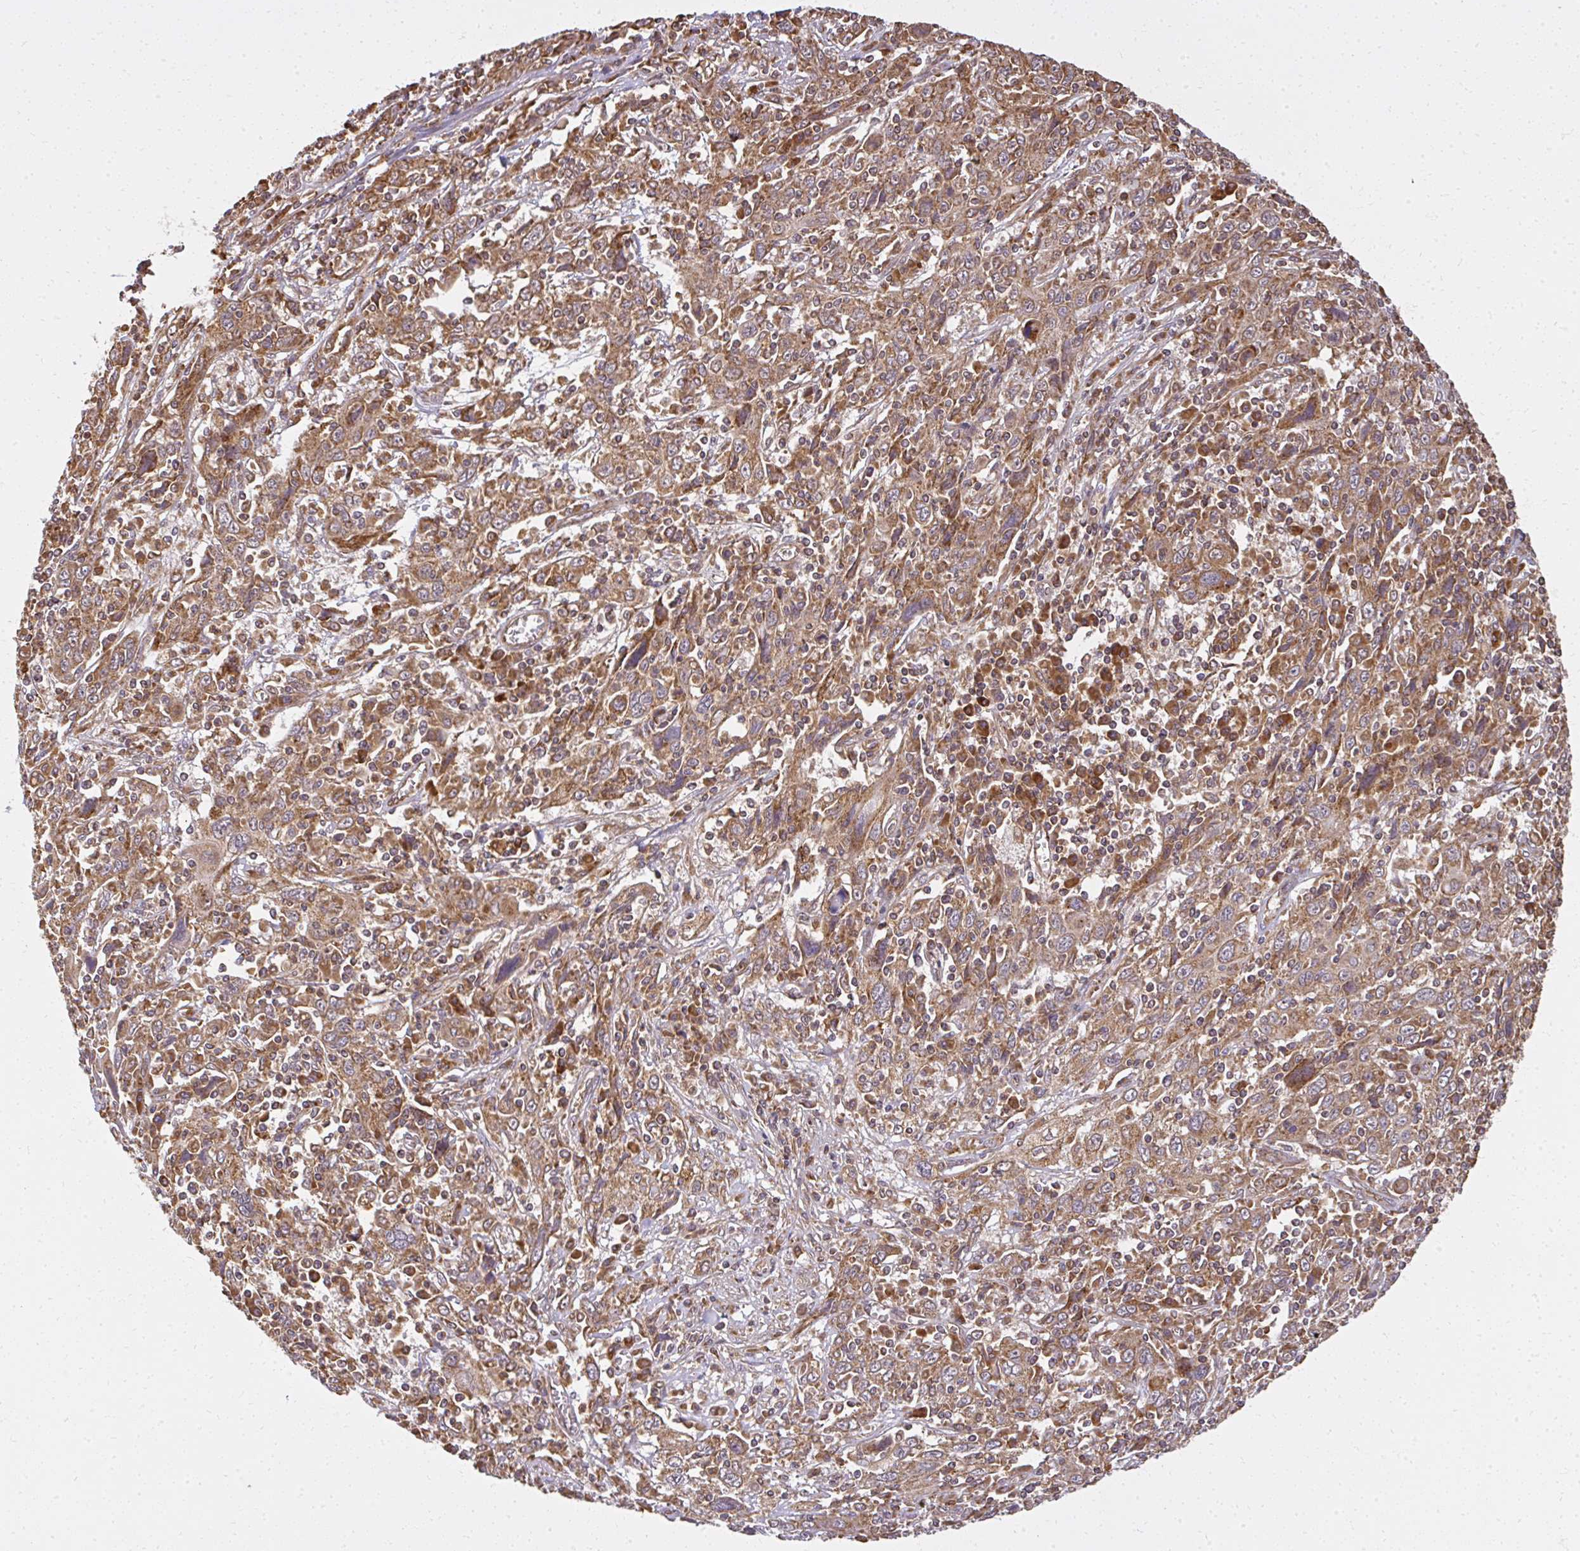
{"staining": {"intensity": "moderate", "quantity": ">75%", "location": "cytoplasmic/membranous"}, "tissue": "cervical cancer", "cell_type": "Tumor cells", "image_type": "cancer", "snomed": [{"axis": "morphology", "description": "Squamous cell carcinoma, NOS"}, {"axis": "topography", "description": "Cervix"}], "caption": "An IHC histopathology image of tumor tissue is shown. Protein staining in brown highlights moderate cytoplasmic/membranous positivity in cervical cancer (squamous cell carcinoma) within tumor cells.", "gene": "GNS", "patient": {"sex": "female", "age": 46}}